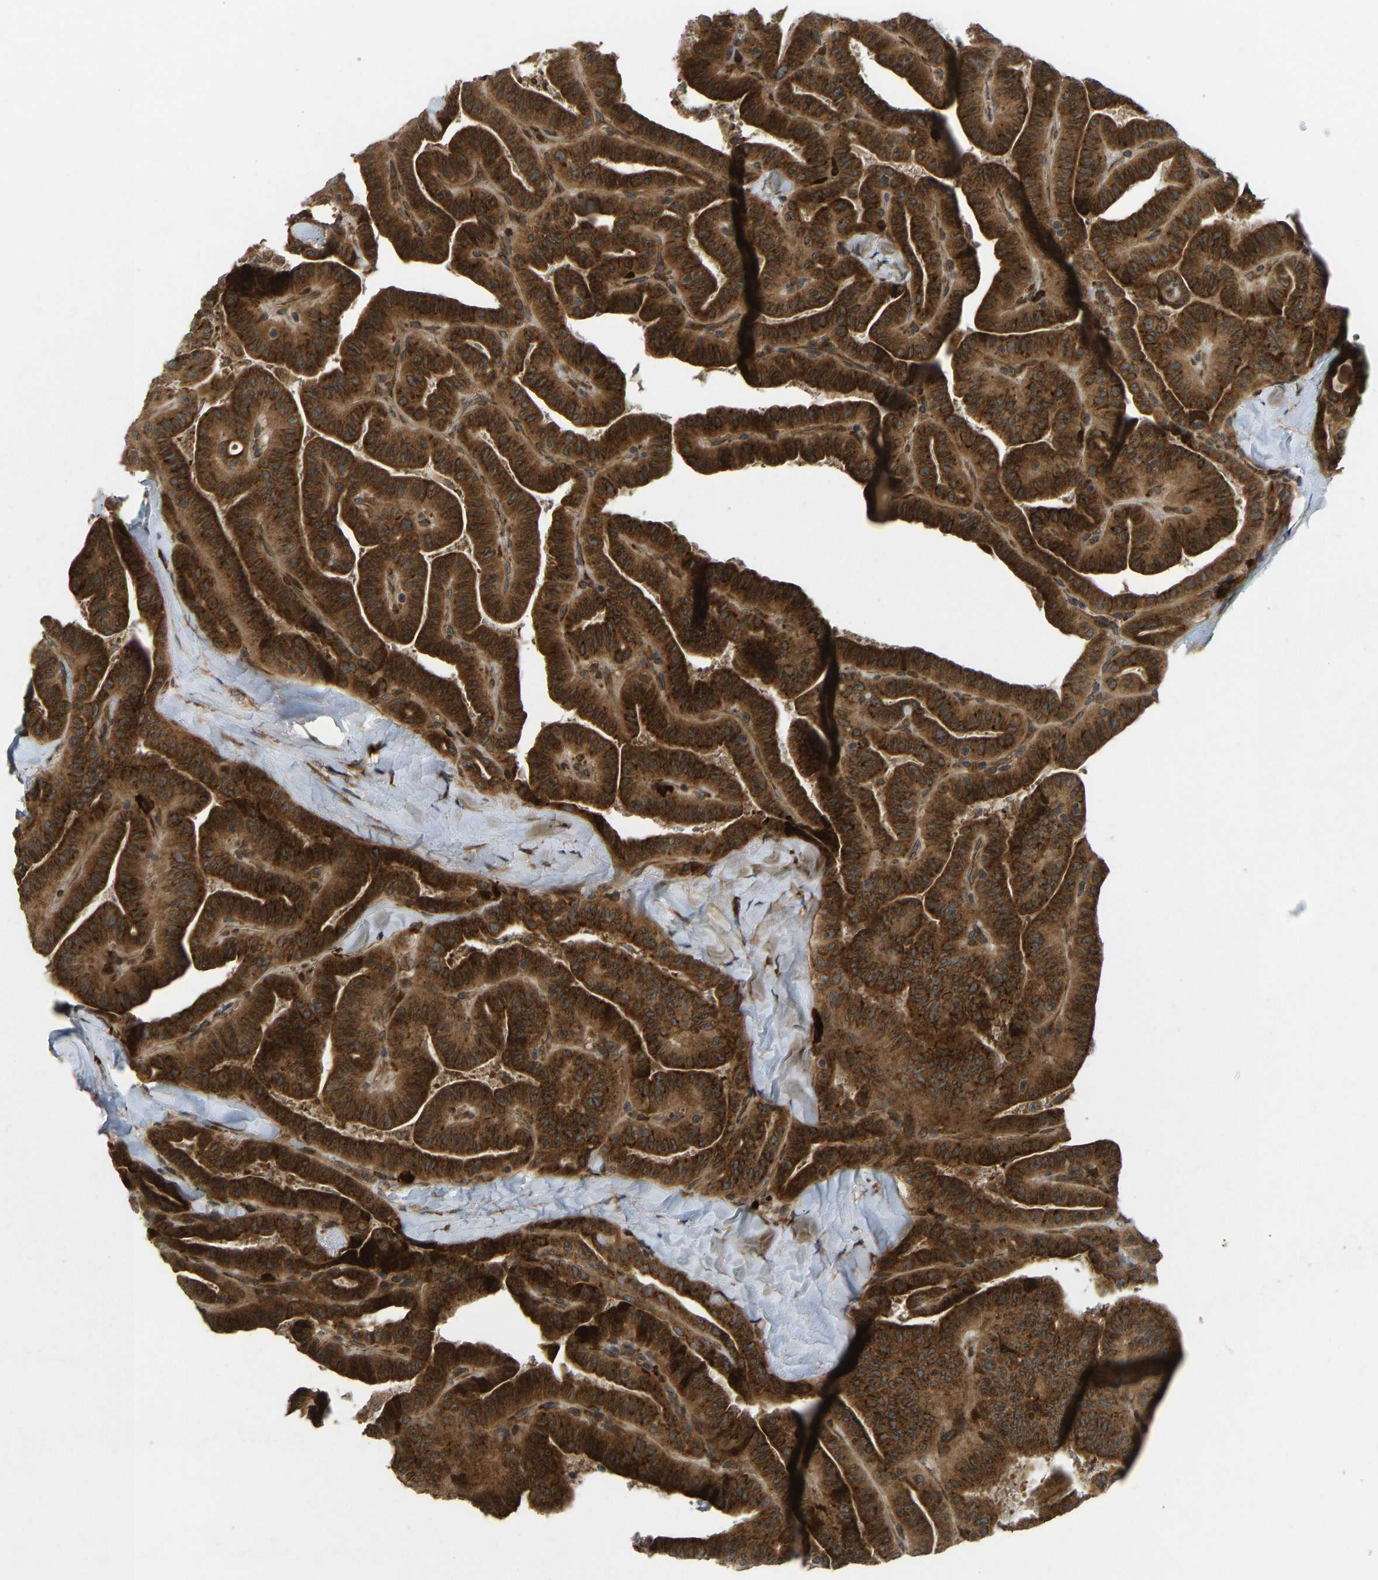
{"staining": {"intensity": "strong", "quantity": ">75%", "location": "cytoplasmic/membranous"}, "tissue": "thyroid cancer", "cell_type": "Tumor cells", "image_type": "cancer", "snomed": [{"axis": "morphology", "description": "Papillary adenocarcinoma, NOS"}, {"axis": "topography", "description": "Thyroid gland"}], "caption": "Immunohistochemical staining of thyroid papillary adenocarcinoma exhibits high levels of strong cytoplasmic/membranous expression in about >75% of tumor cells.", "gene": "RPN2", "patient": {"sex": "male", "age": 77}}